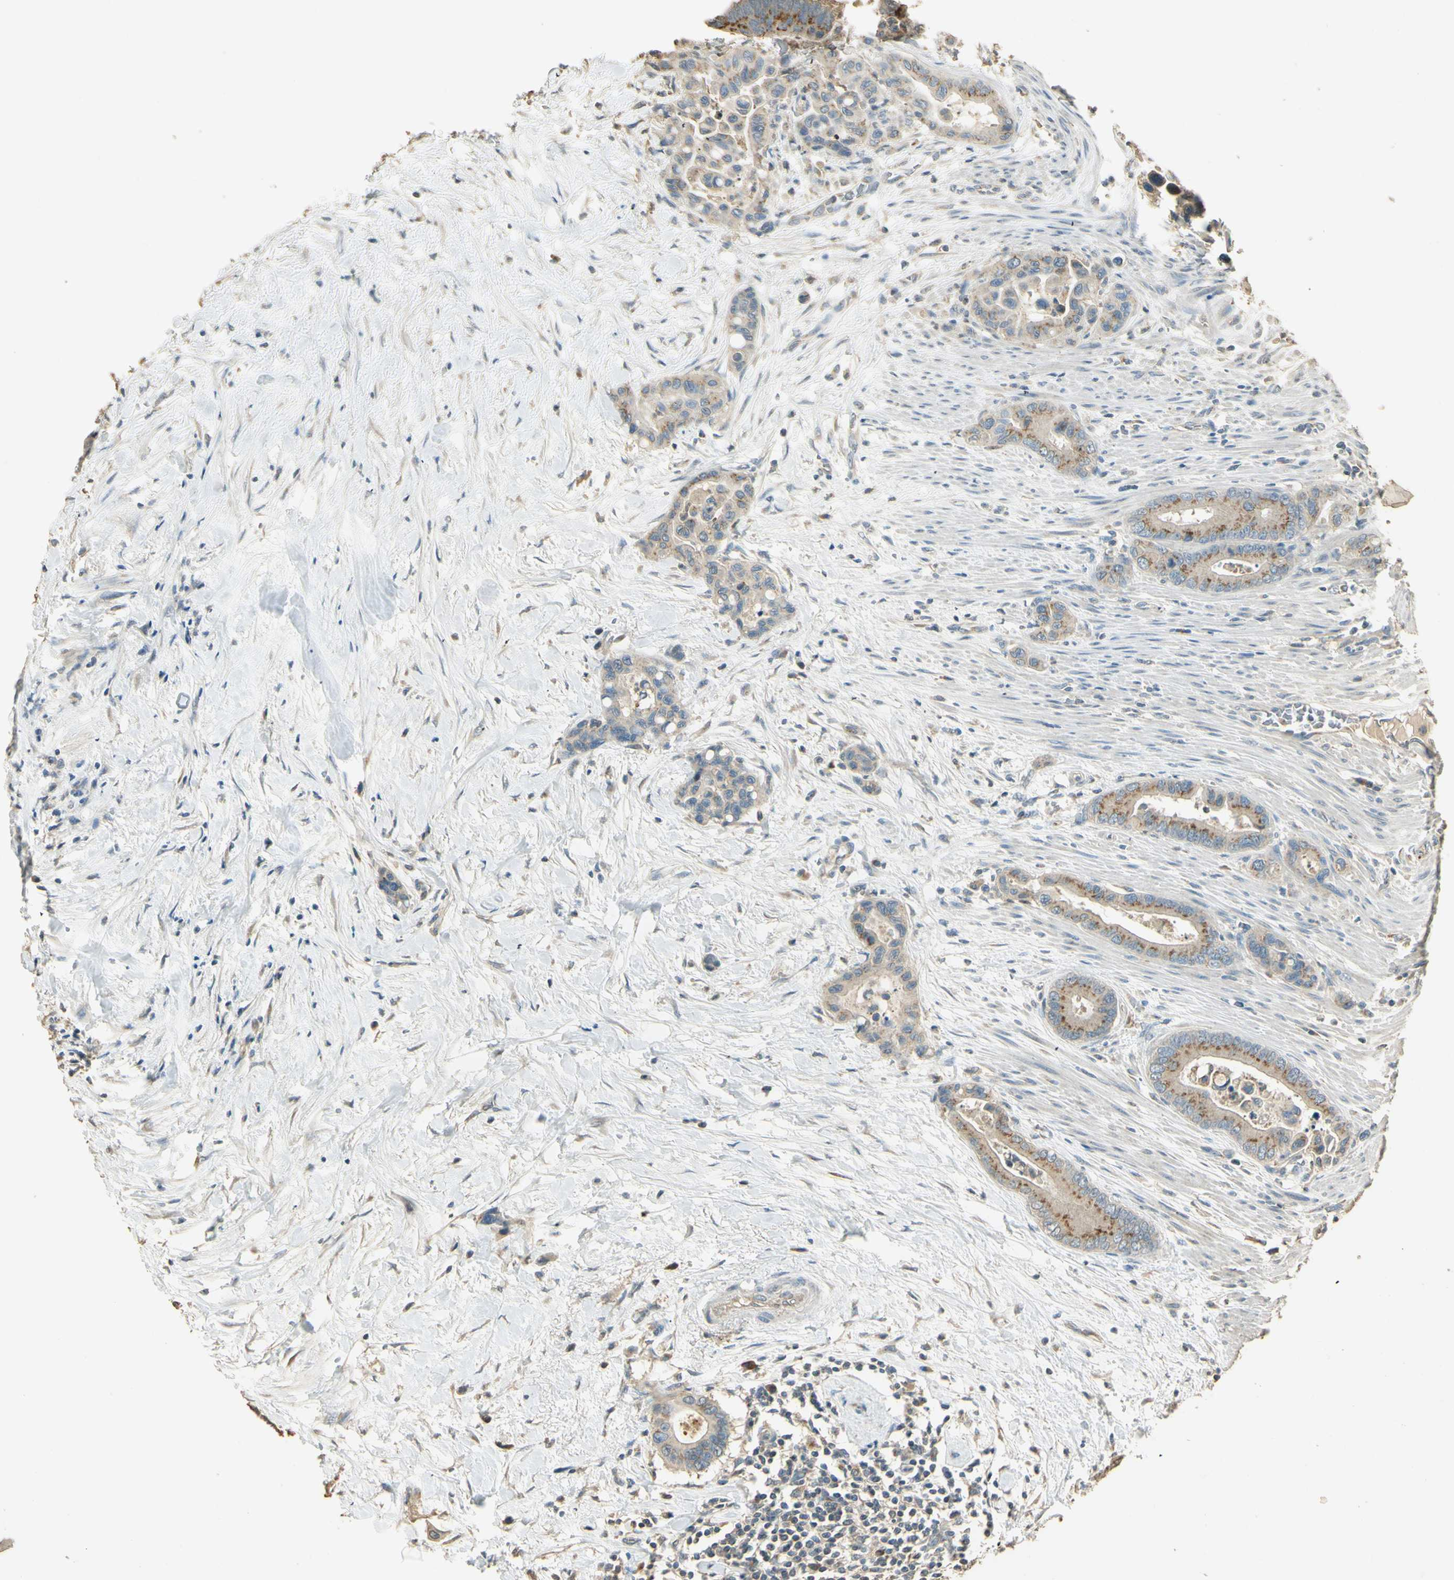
{"staining": {"intensity": "moderate", "quantity": "25%-75%", "location": "cytoplasmic/membranous"}, "tissue": "colorectal cancer", "cell_type": "Tumor cells", "image_type": "cancer", "snomed": [{"axis": "morphology", "description": "Normal tissue, NOS"}, {"axis": "morphology", "description": "Adenocarcinoma, NOS"}, {"axis": "topography", "description": "Colon"}], "caption": "Moderate cytoplasmic/membranous protein positivity is present in about 25%-75% of tumor cells in colorectal cancer (adenocarcinoma).", "gene": "UXS1", "patient": {"sex": "male", "age": 82}}